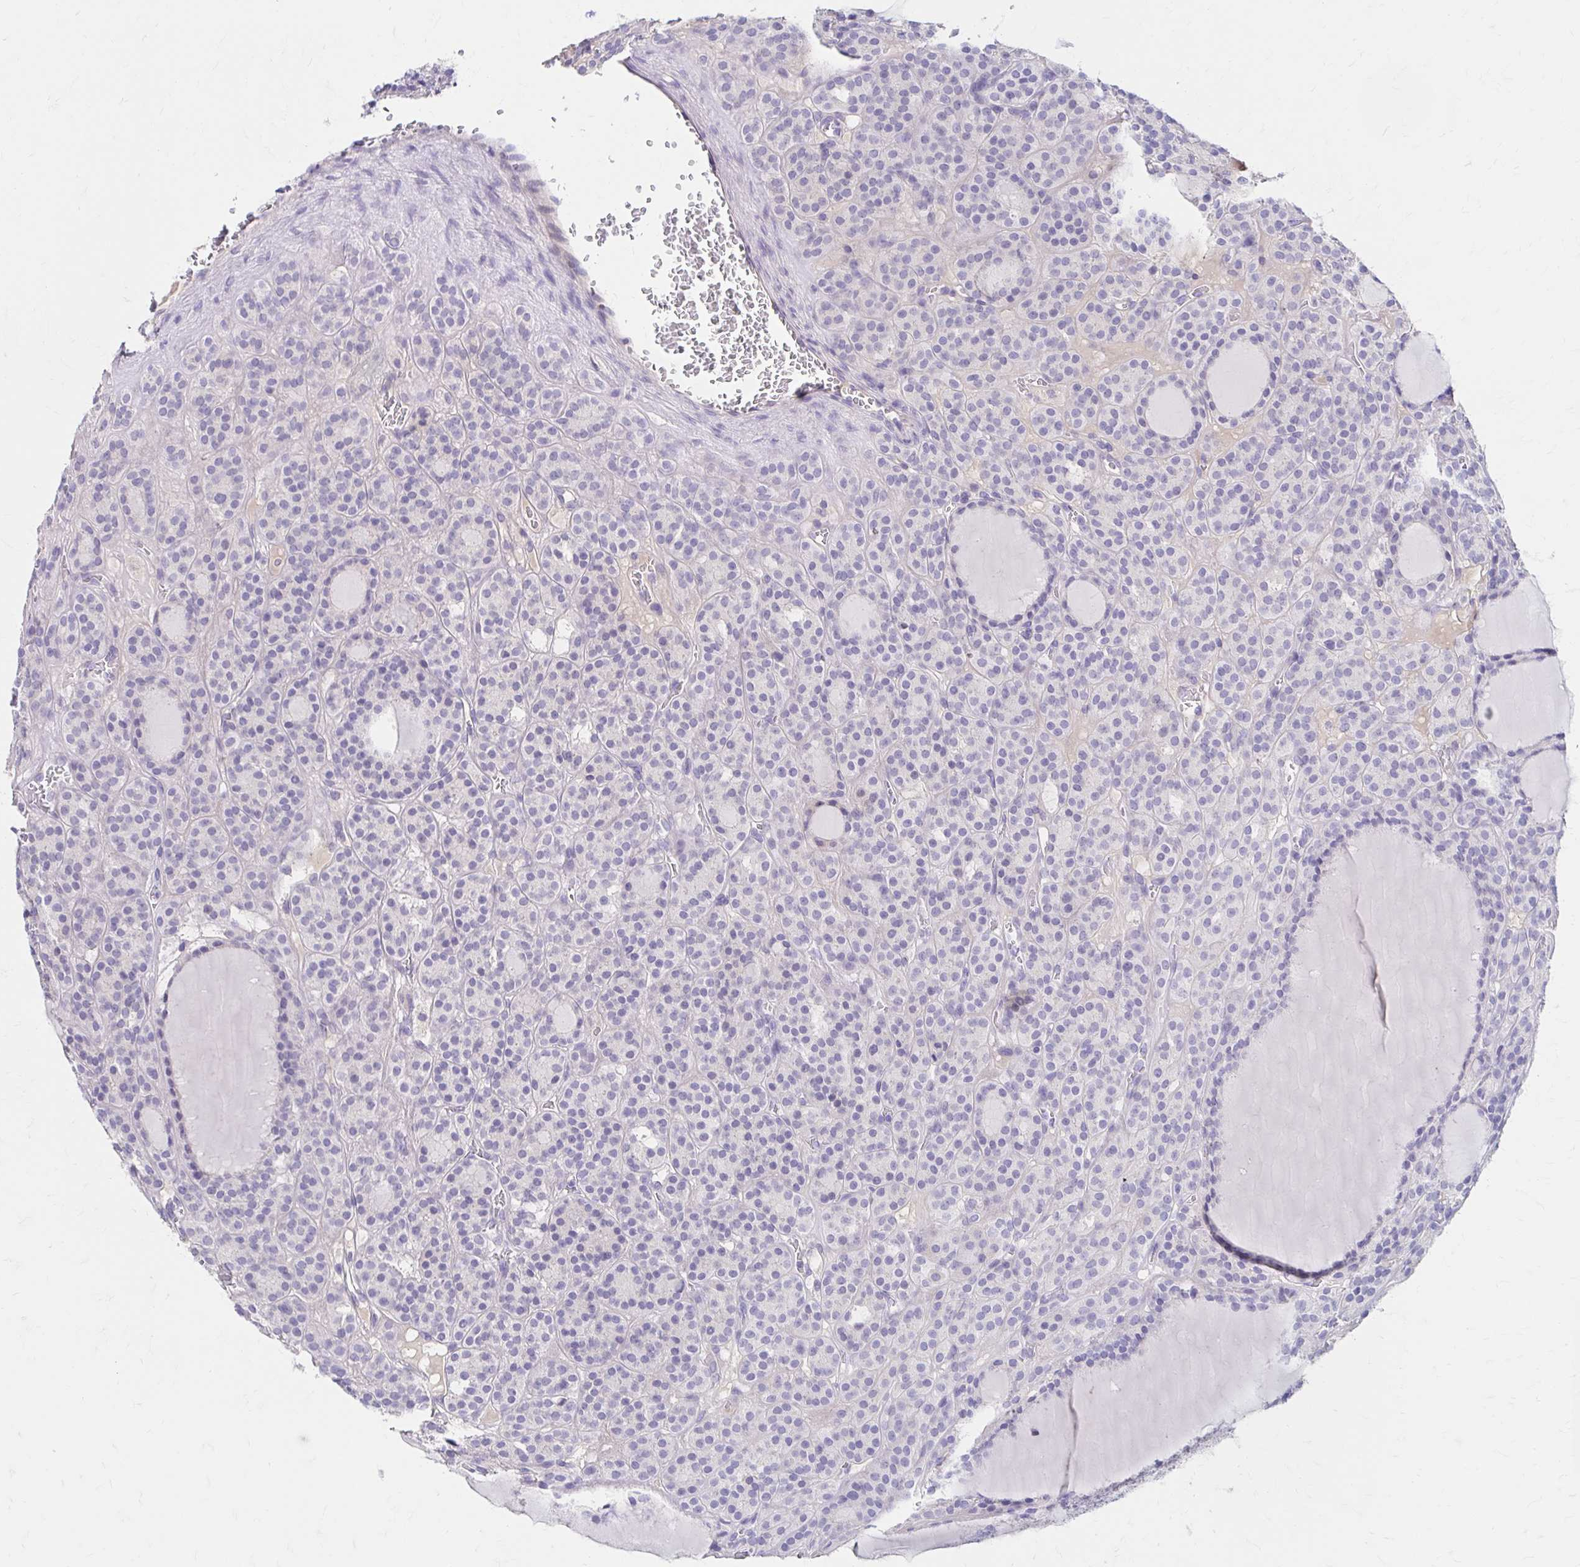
{"staining": {"intensity": "negative", "quantity": "none", "location": "none"}, "tissue": "thyroid cancer", "cell_type": "Tumor cells", "image_type": "cancer", "snomed": [{"axis": "morphology", "description": "Follicular adenoma carcinoma, NOS"}, {"axis": "topography", "description": "Thyroid gland"}], "caption": "Immunohistochemistry of human follicular adenoma carcinoma (thyroid) demonstrates no positivity in tumor cells.", "gene": "AZGP1", "patient": {"sex": "female", "age": 63}}